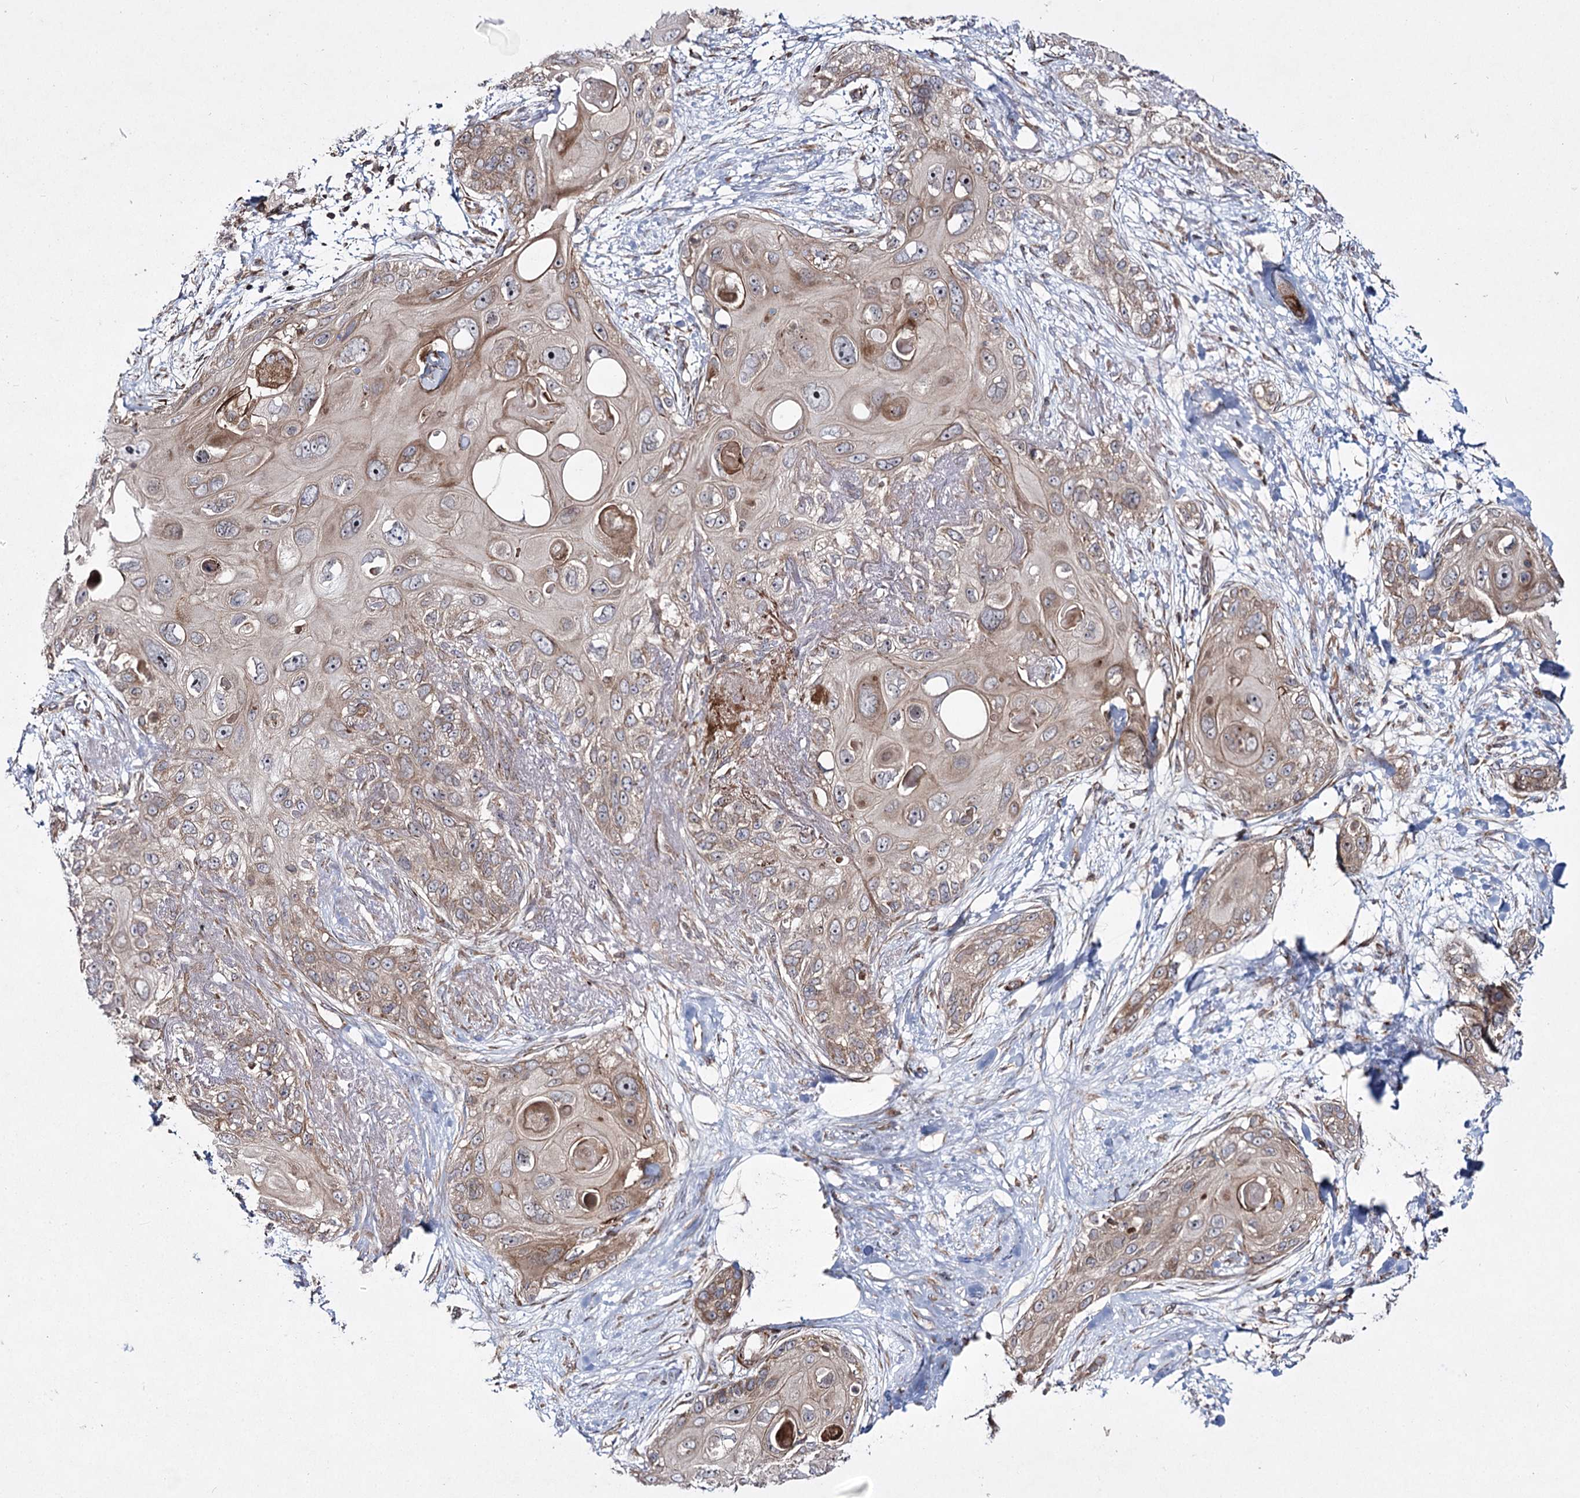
{"staining": {"intensity": "weak", "quantity": "25%-75%", "location": "cytoplasmic/membranous"}, "tissue": "skin cancer", "cell_type": "Tumor cells", "image_type": "cancer", "snomed": [{"axis": "morphology", "description": "Normal tissue, NOS"}, {"axis": "morphology", "description": "Squamous cell carcinoma, NOS"}, {"axis": "topography", "description": "Skin"}], "caption": "Protein expression analysis of human skin cancer (squamous cell carcinoma) reveals weak cytoplasmic/membranous expression in approximately 25%-75% of tumor cells.", "gene": "HECTD2", "patient": {"sex": "male", "age": 72}}